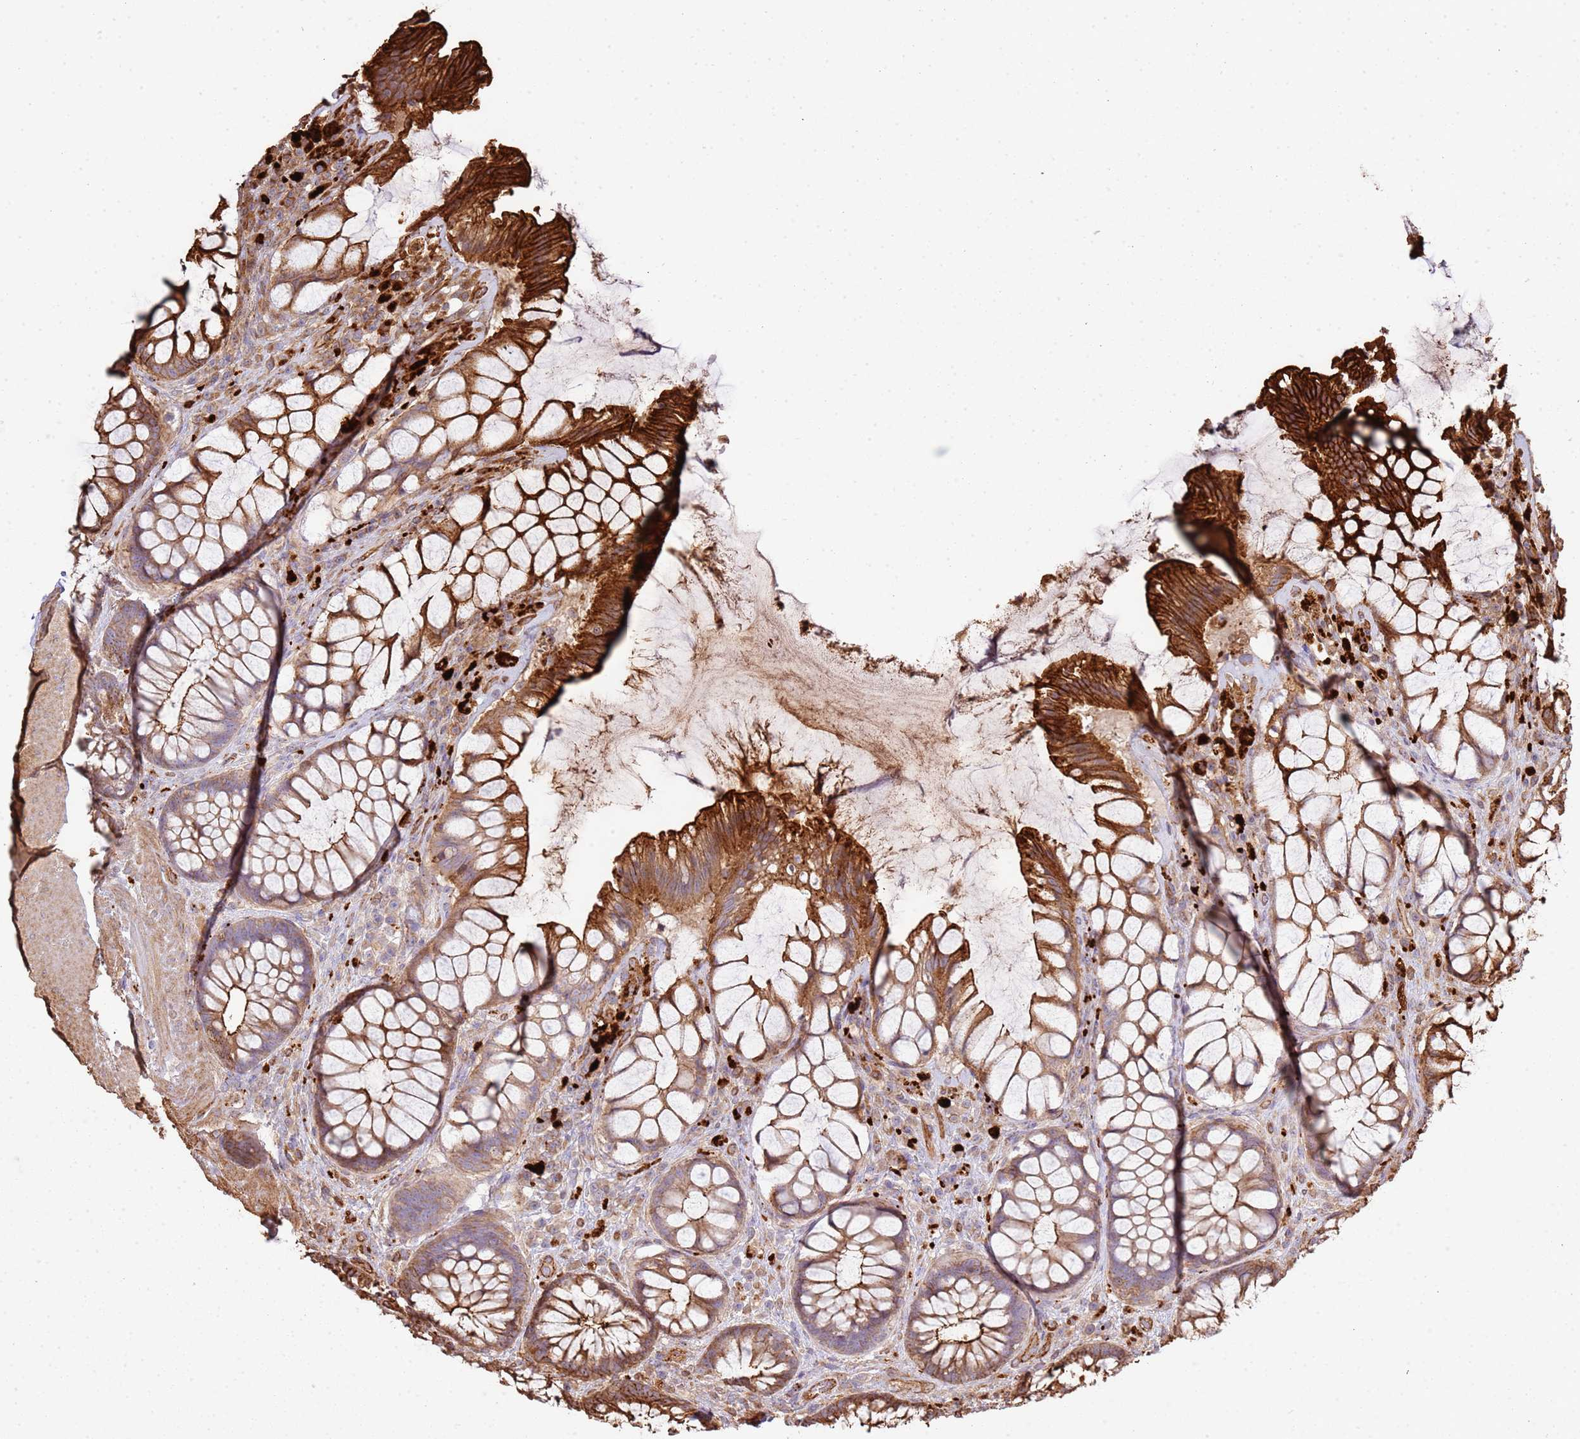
{"staining": {"intensity": "strong", "quantity": ">75%", "location": "cytoplasmic/membranous"}, "tissue": "rectum", "cell_type": "Glandular cells", "image_type": "normal", "snomed": [{"axis": "morphology", "description": "Normal tissue, NOS"}, {"axis": "topography", "description": "Rectum"}], "caption": "High-power microscopy captured an immunohistochemistry micrograph of unremarkable rectum, revealing strong cytoplasmic/membranous expression in about >75% of glandular cells. (DAB IHC, brown staining for protein, blue staining for nuclei).", "gene": "NDUFAF4", "patient": {"sex": "female", "age": 58}}